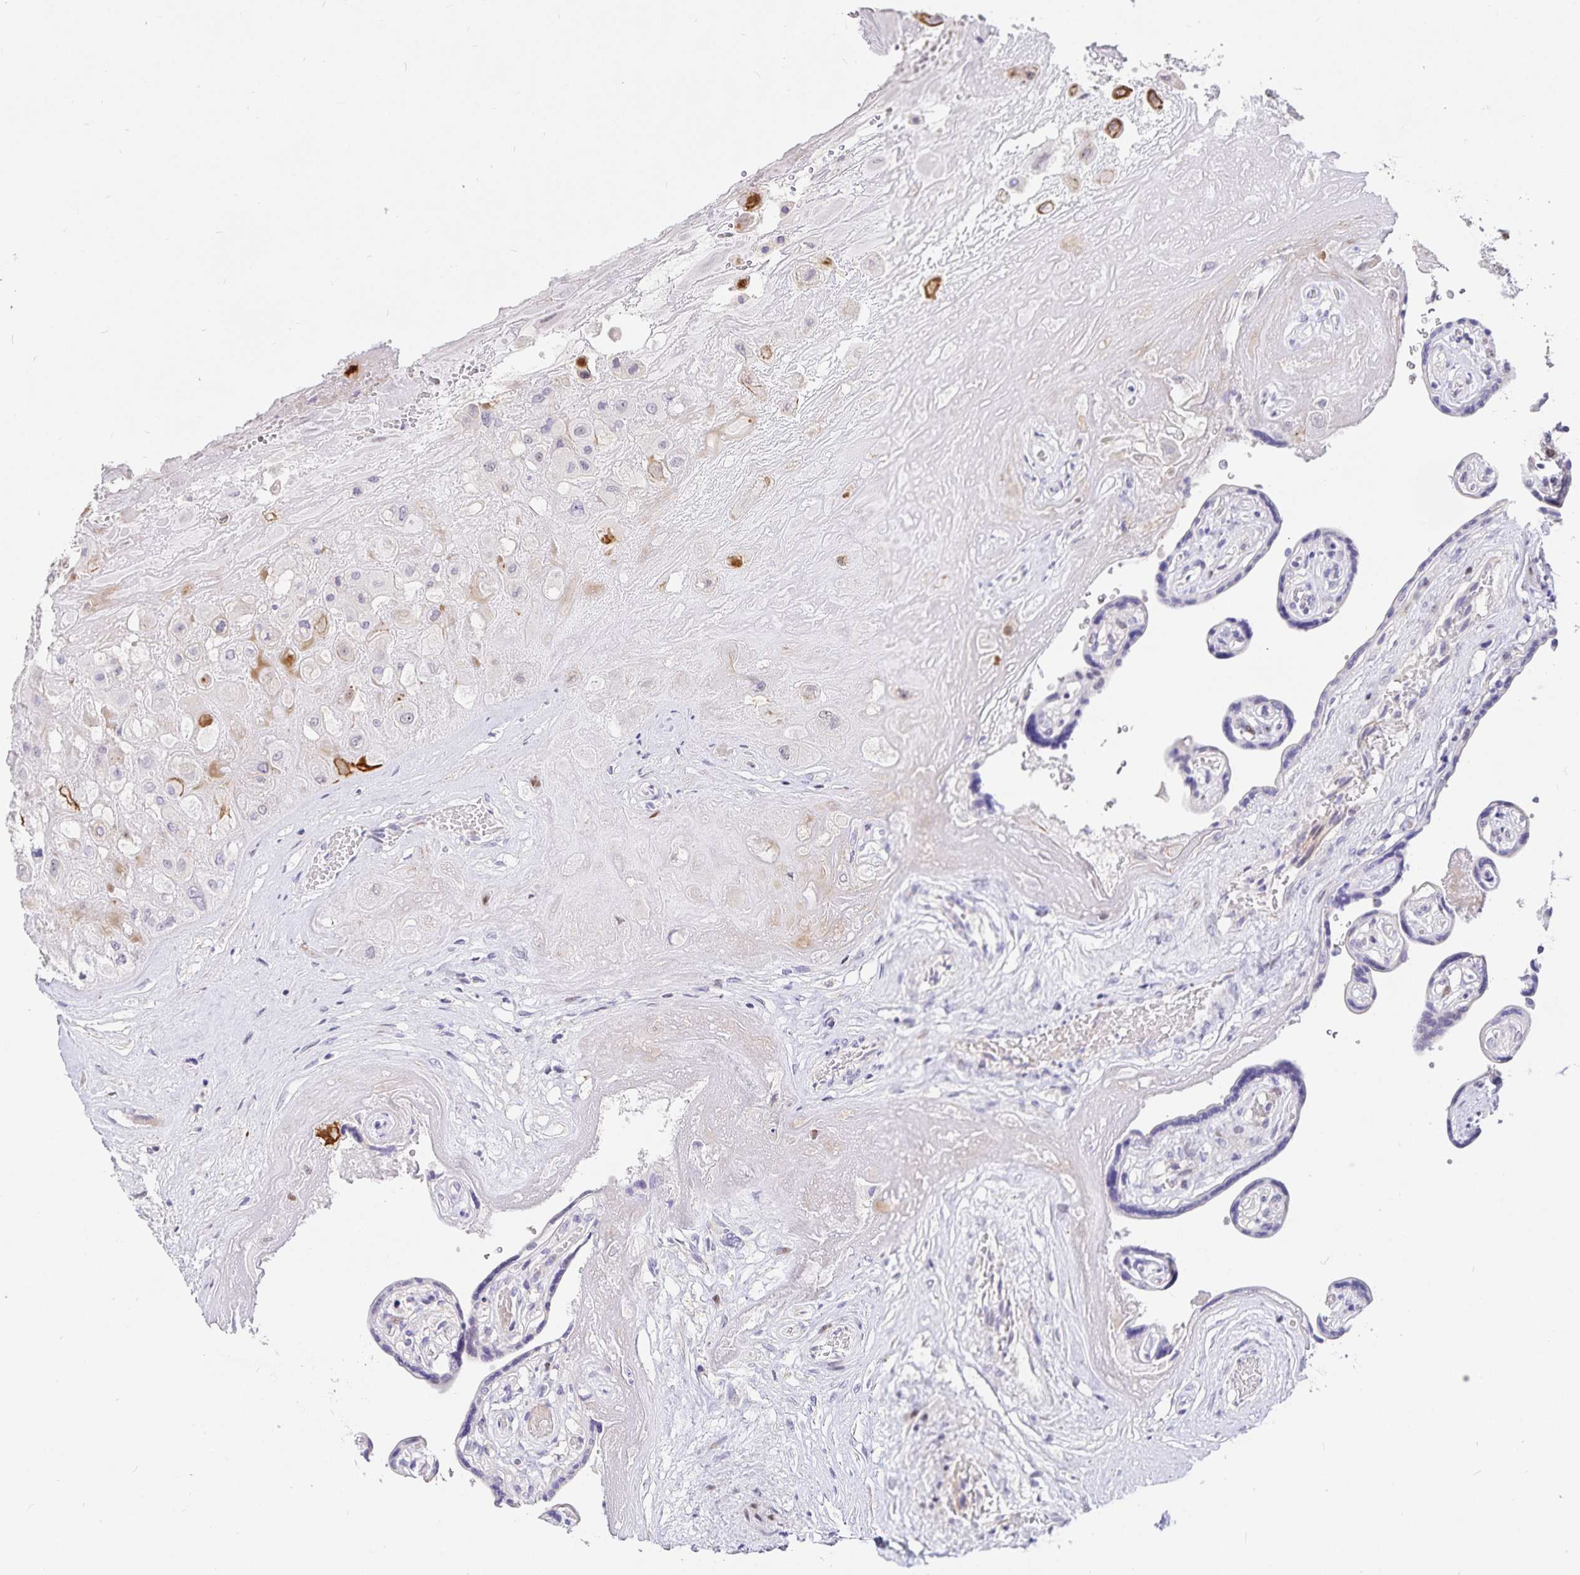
{"staining": {"intensity": "moderate", "quantity": "<25%", "location": "cytoplasmic/membranous"}, "tissue": "placenta", "cell_type": "Decidual cells", "image_type": "normal", "snomed": [{"axis": "morphology", "description": "Normal tissue, NOS"}, {"axis": "topography", "description": "Placenta"}], "caption": "Unremarkable placenta was stained to show a protein in brown. There is low levels of moderate cytoplasmic/membranous positivity in approximately <25% of decidual cells.", "gene": "KBTBD13", "patient": {"sex": "female", "age": 32}}